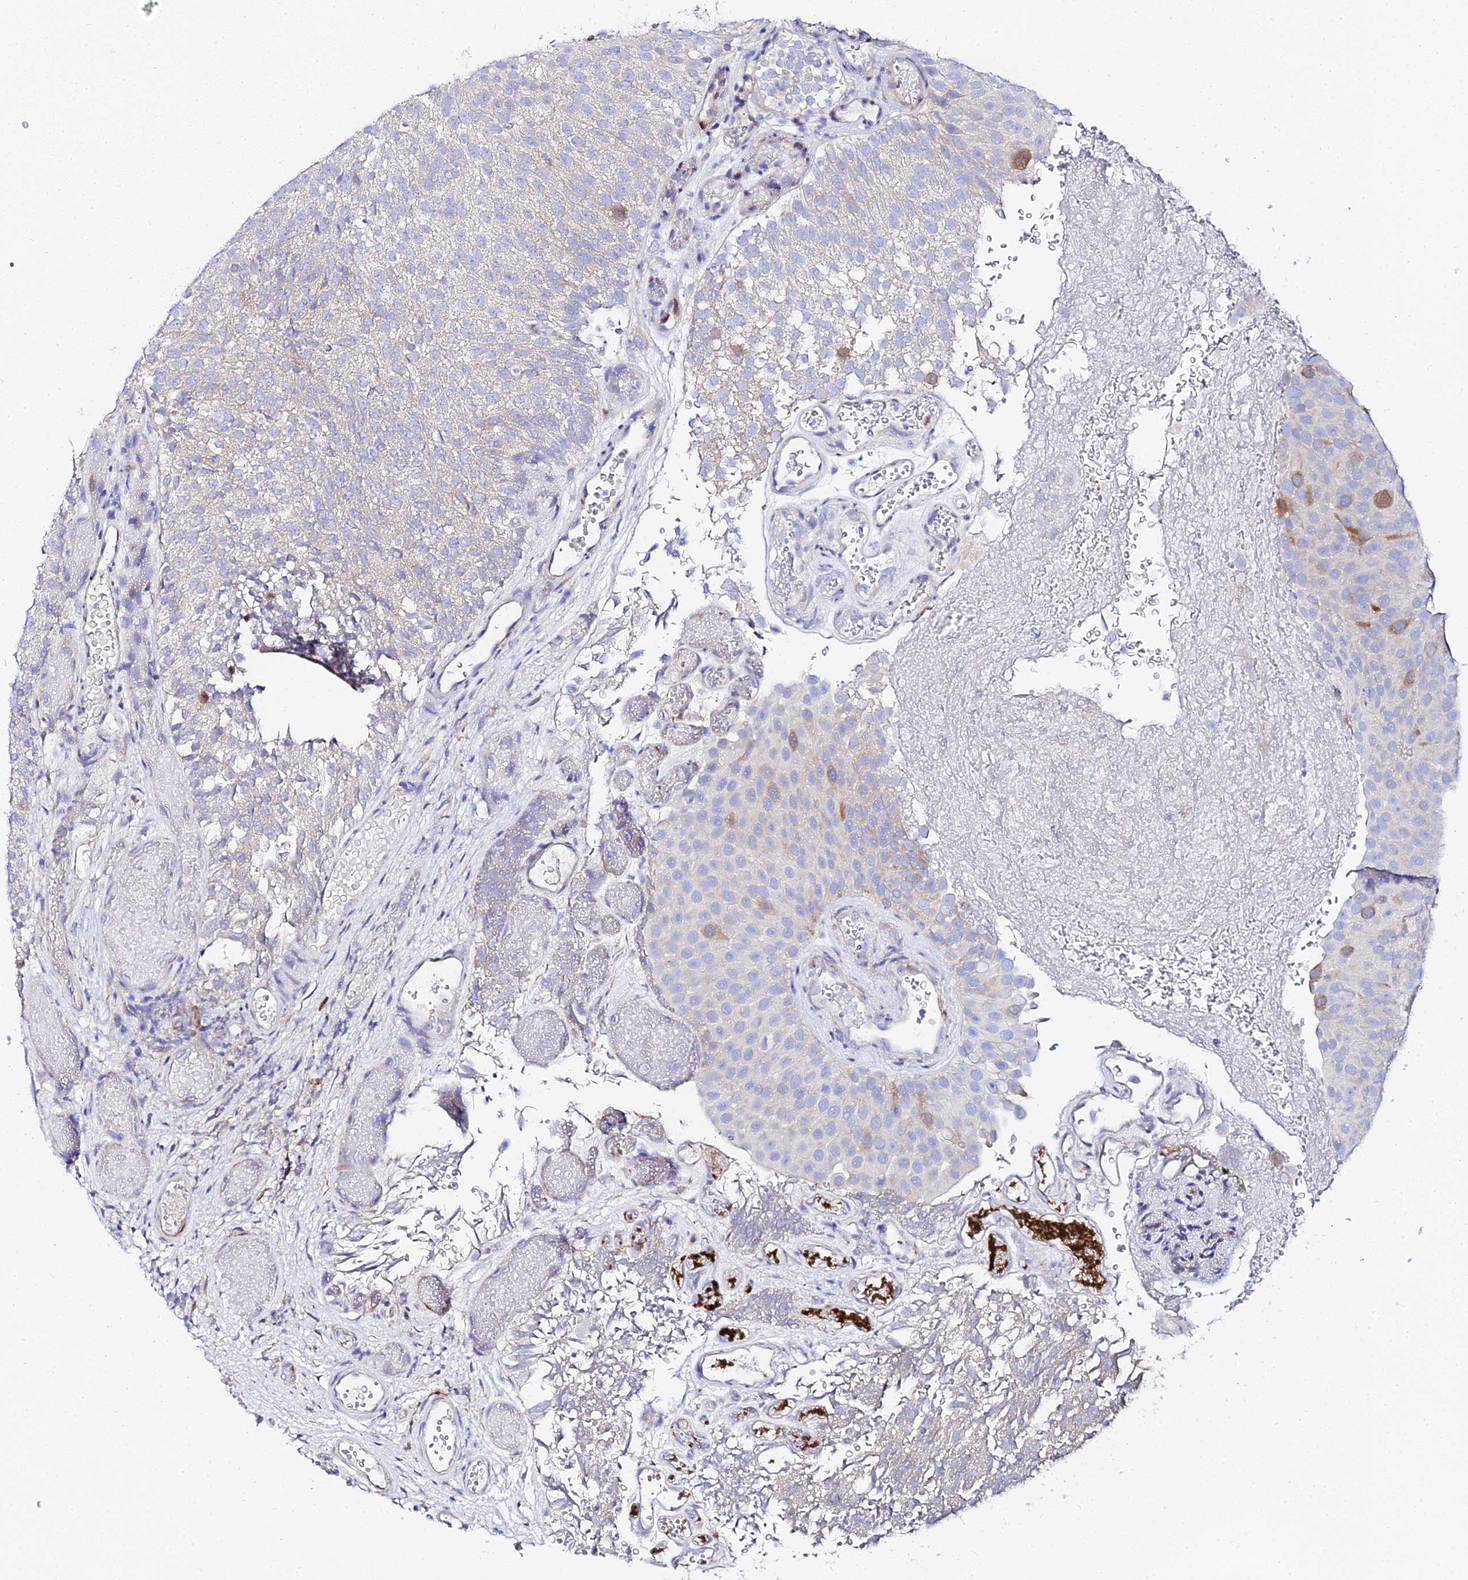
{"staining": {"intensity": "moderate", "quantity": "<25%", "location": "cytoplasmic/membranous"}, "tissue": "urothelial cancer", "cell_type": "Tumor cells", "image_type": "cancer", "snomed": [{"axis": "morphology", "description": "Urothelial carcinoma, Low grade"}, {"axis": "topography", "description": "Urinary bladder"}], "caption": "Urothelial cancer was stained to show a protein in brown. There is low levels of moderate cytoplasmic/membranous staining in approximately <25% of tumor cells. (DAB = brown stain, brightfield microscopy at high magnification).", "gene": "PTTG1", "patient": {"sex": "male", "age": 78}}